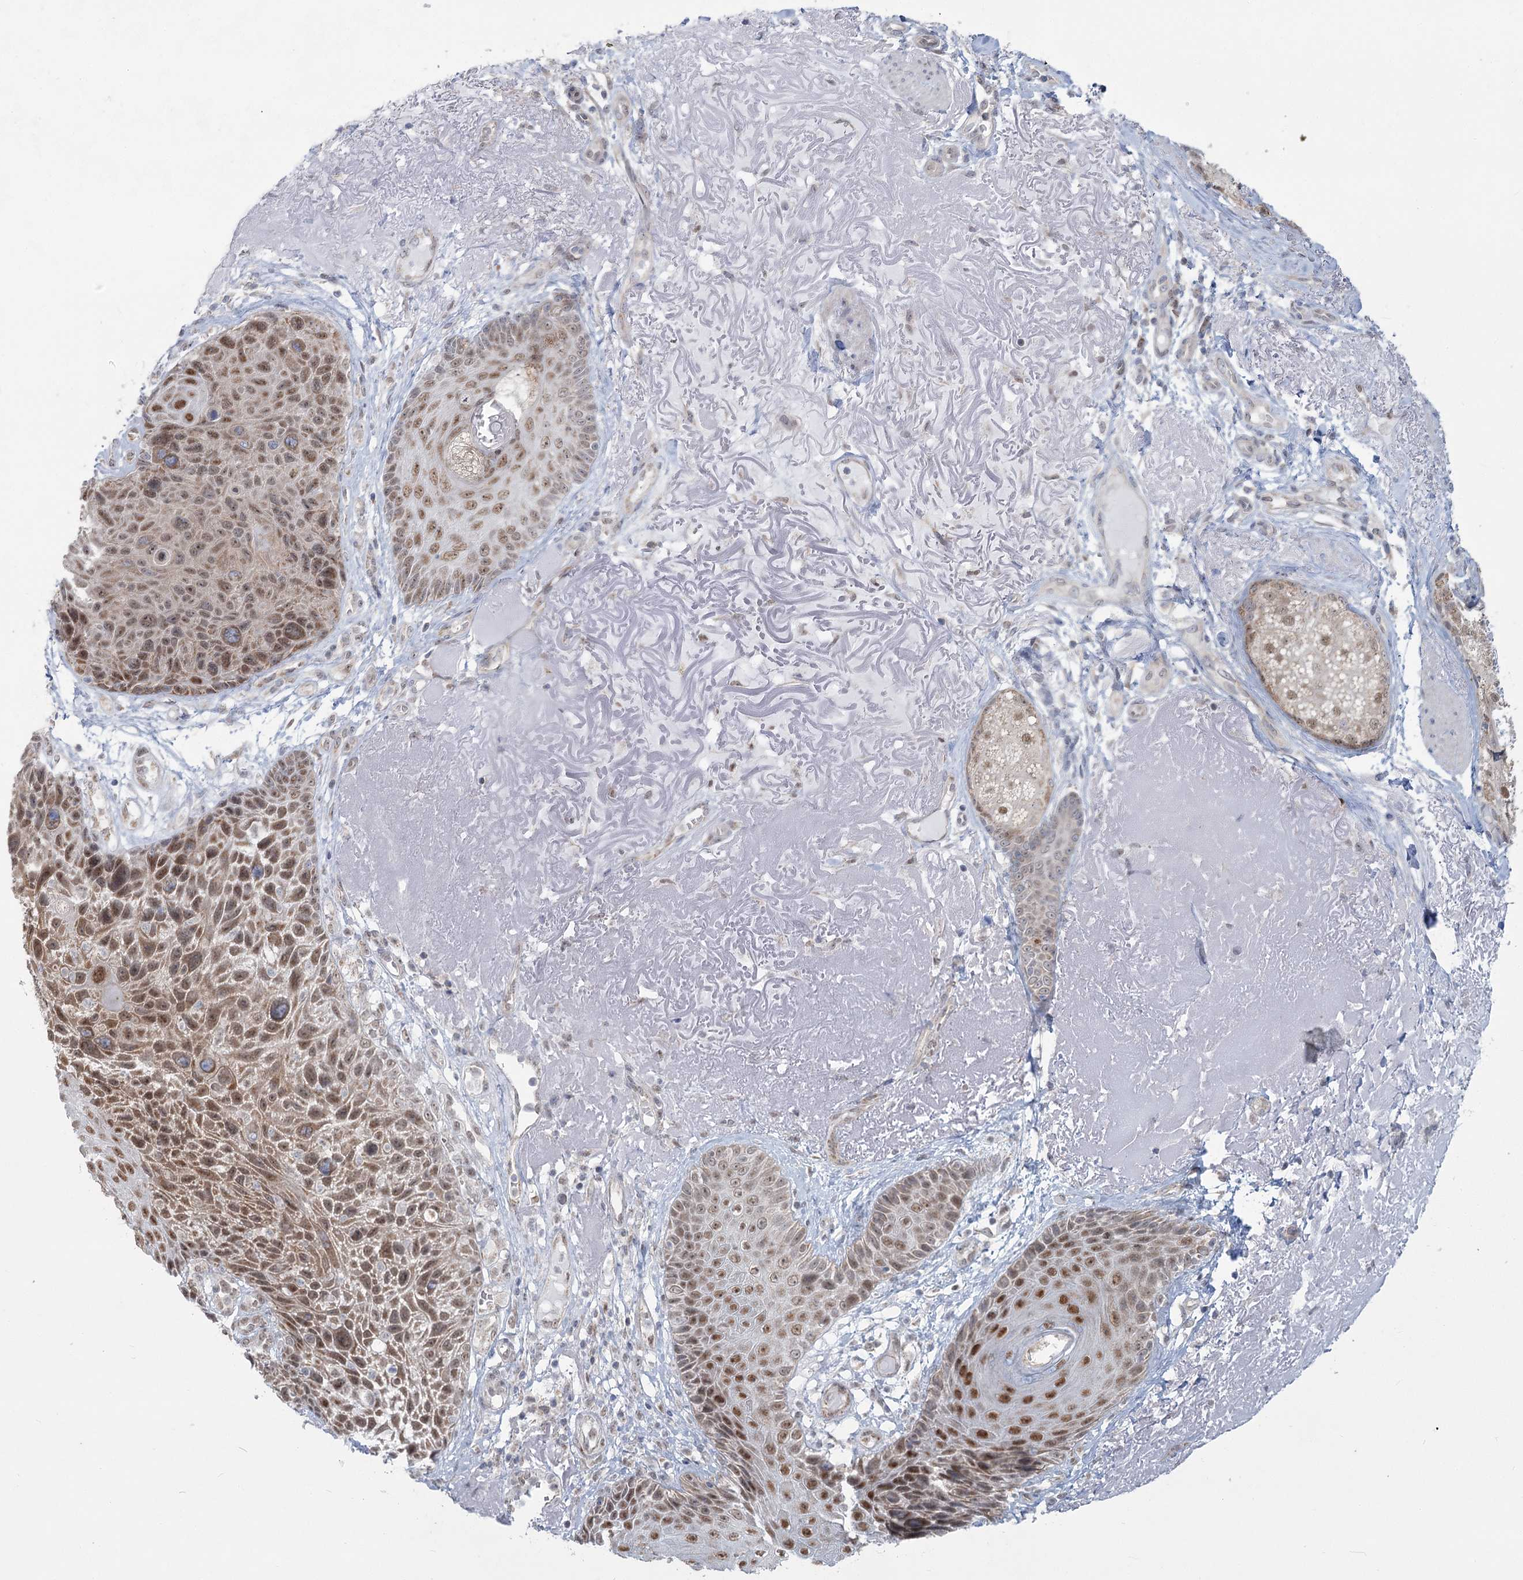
{"staining": {"intensity": "moderate", "quantity": ">75%", "location": "nuclear"}, "tissue": "skin cancer", "cell_type": "Tumor cells", "image_type": "cancer", "snomed": [{"axis": "morphology", "description": "Squamous cell carcinoma, NOS"}, {"axis": "topography", "description": "Skin"}], "caption": "Skin cancer (squamous cell carcinoma) stained with DAB (3,3'-diaminobenzidine) immunohistochemistry (IHC) reveals medium levels of moderate nuclear expression in about >75% of tumor cells. (DAB (3,3'-diaminobenzidine) IHC with brightfield microscopy, high magnification).", "gene": "MTG1", "patient": {"sex": "female", "age": 88}}